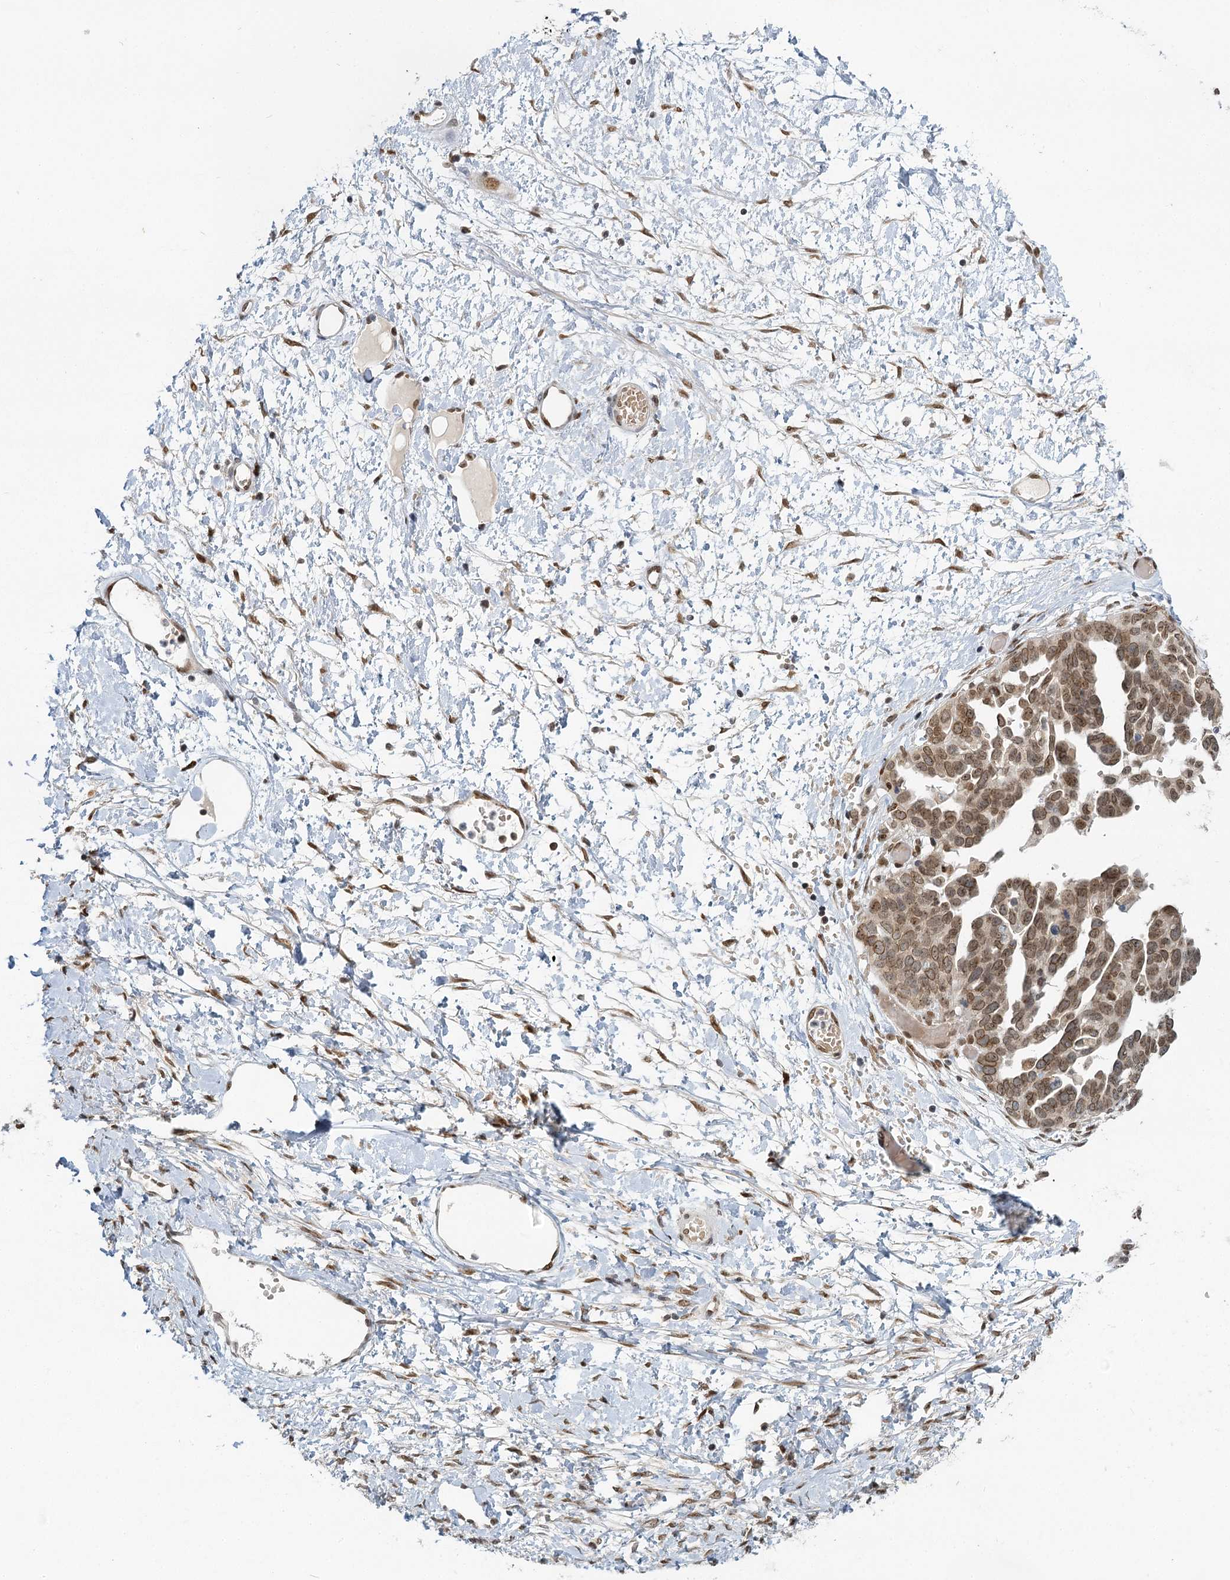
{"staining": {"intensity": "weak", "quantity": ">75%", "location": "cytoplasmic/membranous,nuclear"}, "tissue": "ovarian cancer", "cell_type": "Tumor cells", "image_type": "cancer", "snomed": [{"axis": "morphology", "description": "Cystadenocarcinoma, serous, NOS"}, {"axis": "topography", "description": "Ovary"}], "caption": "Ovarian serous cystadenocarcinoma tissue exhibits weak cytoplasmic/membranous and nuclear staining in about >75% of tumor cells", "gene": "TREX1", "patient": {"sex": "female", "age": 54}}